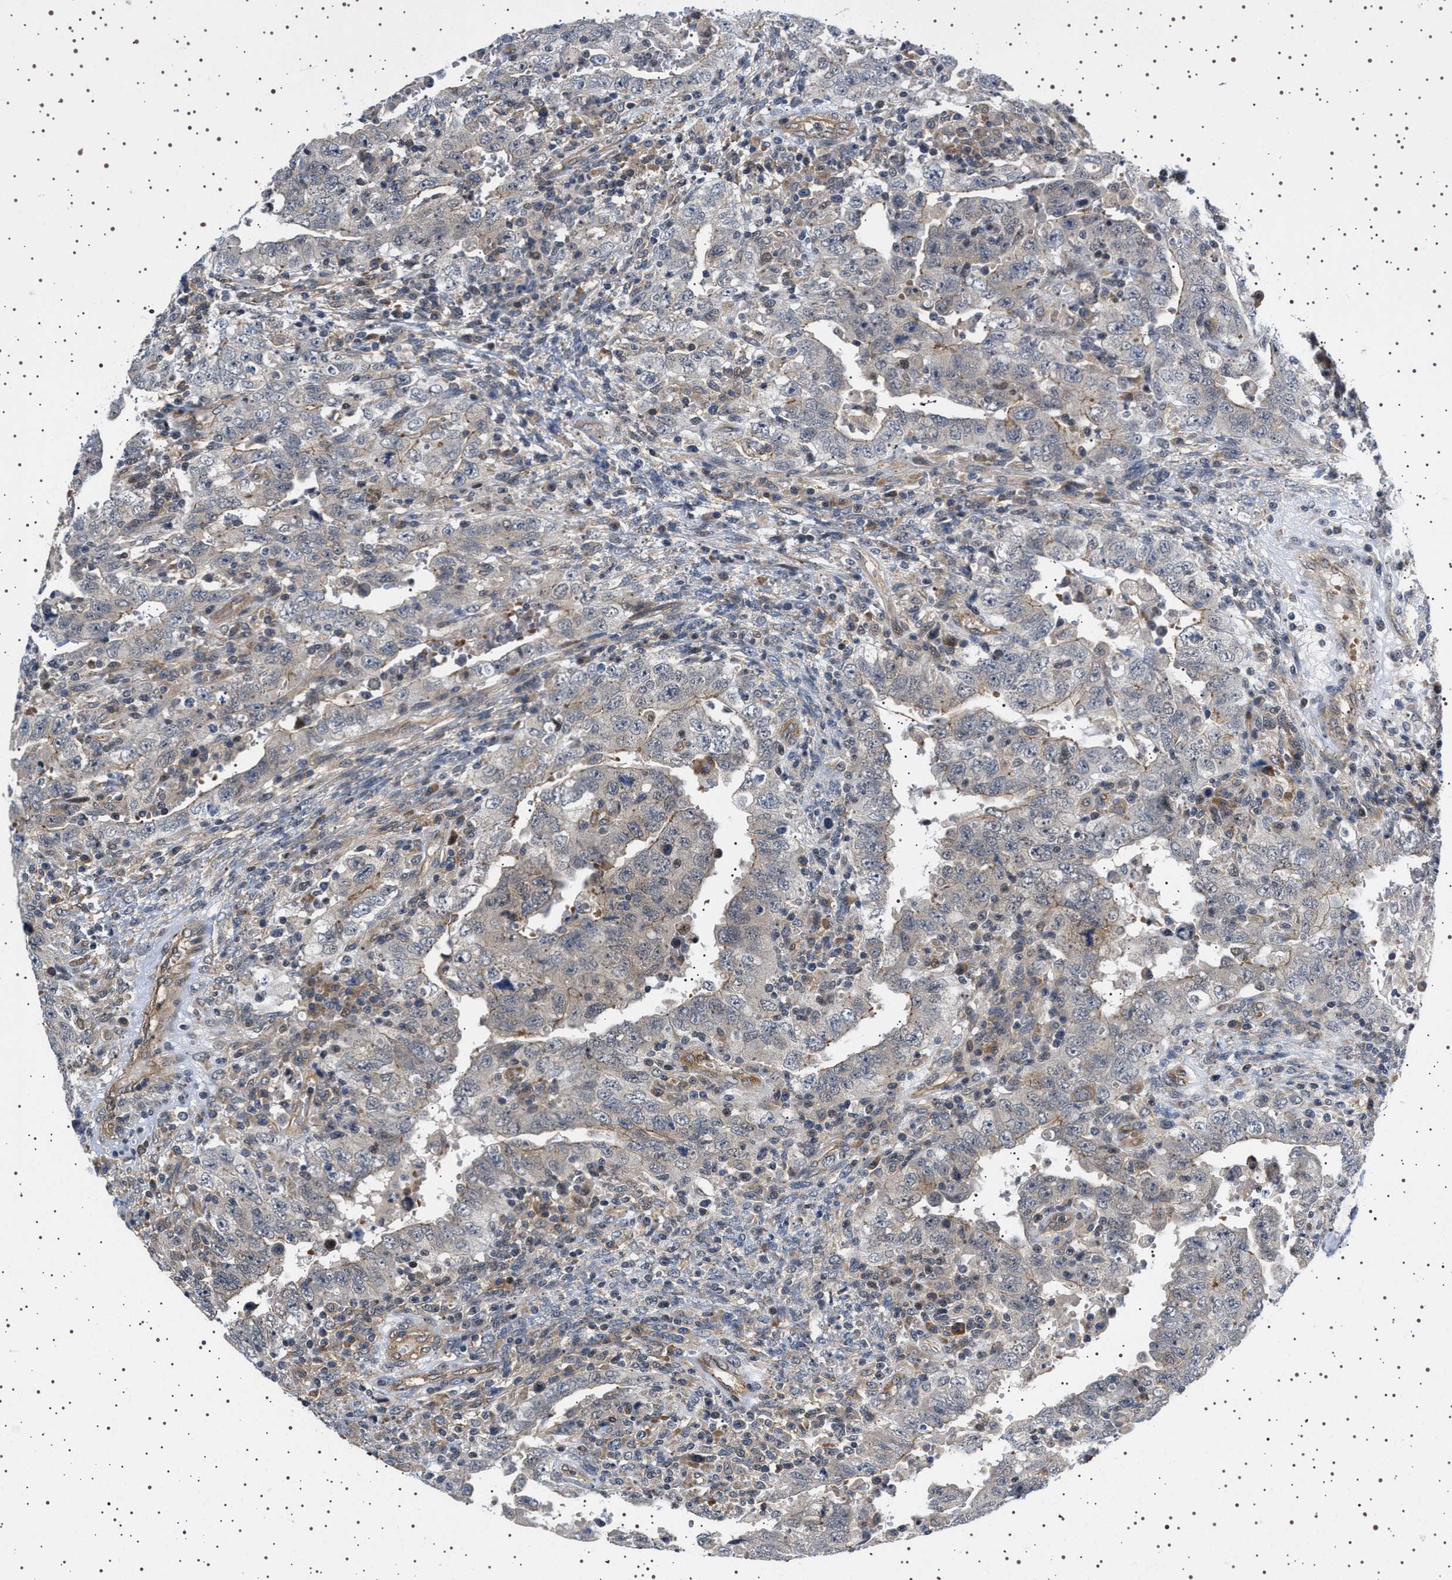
{"staining": {"intensity": "weak", "quantity": "<25%", "location": "cytoplasmic/membranous"}, "tissue": "testis cancer", "cell_type": "Tumor cells", "image_type": "cancer", "snomed": [{"axis": "morphology", "description": "Carcinoma, Embryonal, NOS"}, {"axis": "topography", "description": "Testis"}], "caption": "Embryonal carcinoma (testis) was stained to show a protein in brown. There is no significant expression in tumor cells. The staining was performed using DAB (3,3'-diaminobenzidine) to visualize the protein expression in brown, while the nuclei were stained in blue with hematoxylin (Magnification: 20x).", "gene": "BAG3", "patient": {"sex": "male", "age": 26}}